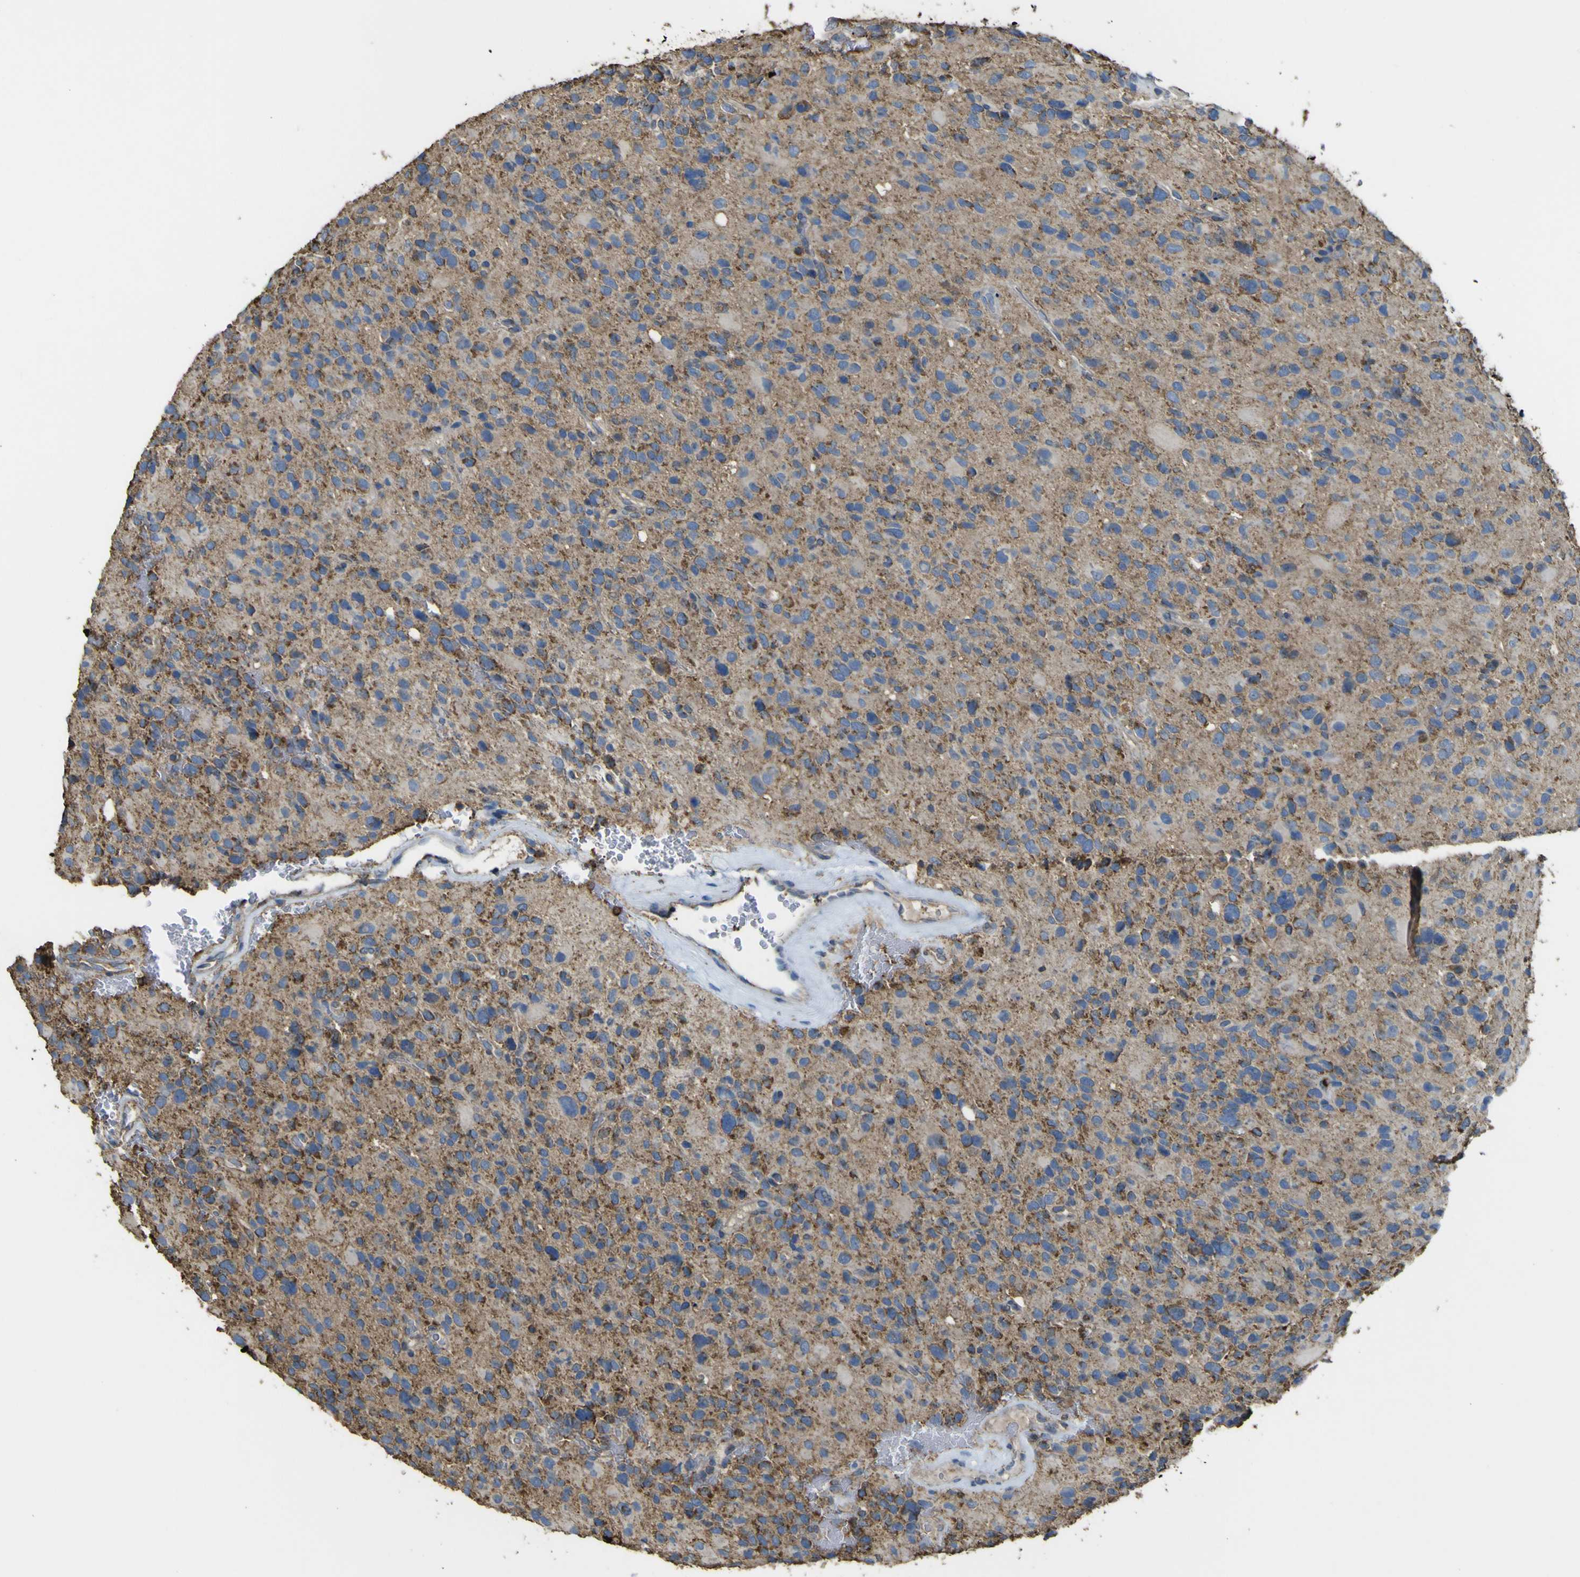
{"staining": {"intensity": "negative", "quantity": "none", "location": "none"}, "tissue": "glioma", "cell_type": "Tumor cells", "image_type": "cancer", "snomed": [{"axis": "morphology", "description": "Glioma, malignant, High grade"}, {"axis": "topography", "description": "Brain"}], "caption": "High magnification brightfield microscopy of malignant glioma (high-grade) stained with DAB (3,3'-diaminobenzidine) (brown) and counterstained with hematoxylin (blue): tumor cells show no significant staining.", "gene": "ACSL3", "patient": {"sex": "male", "age": 48}}